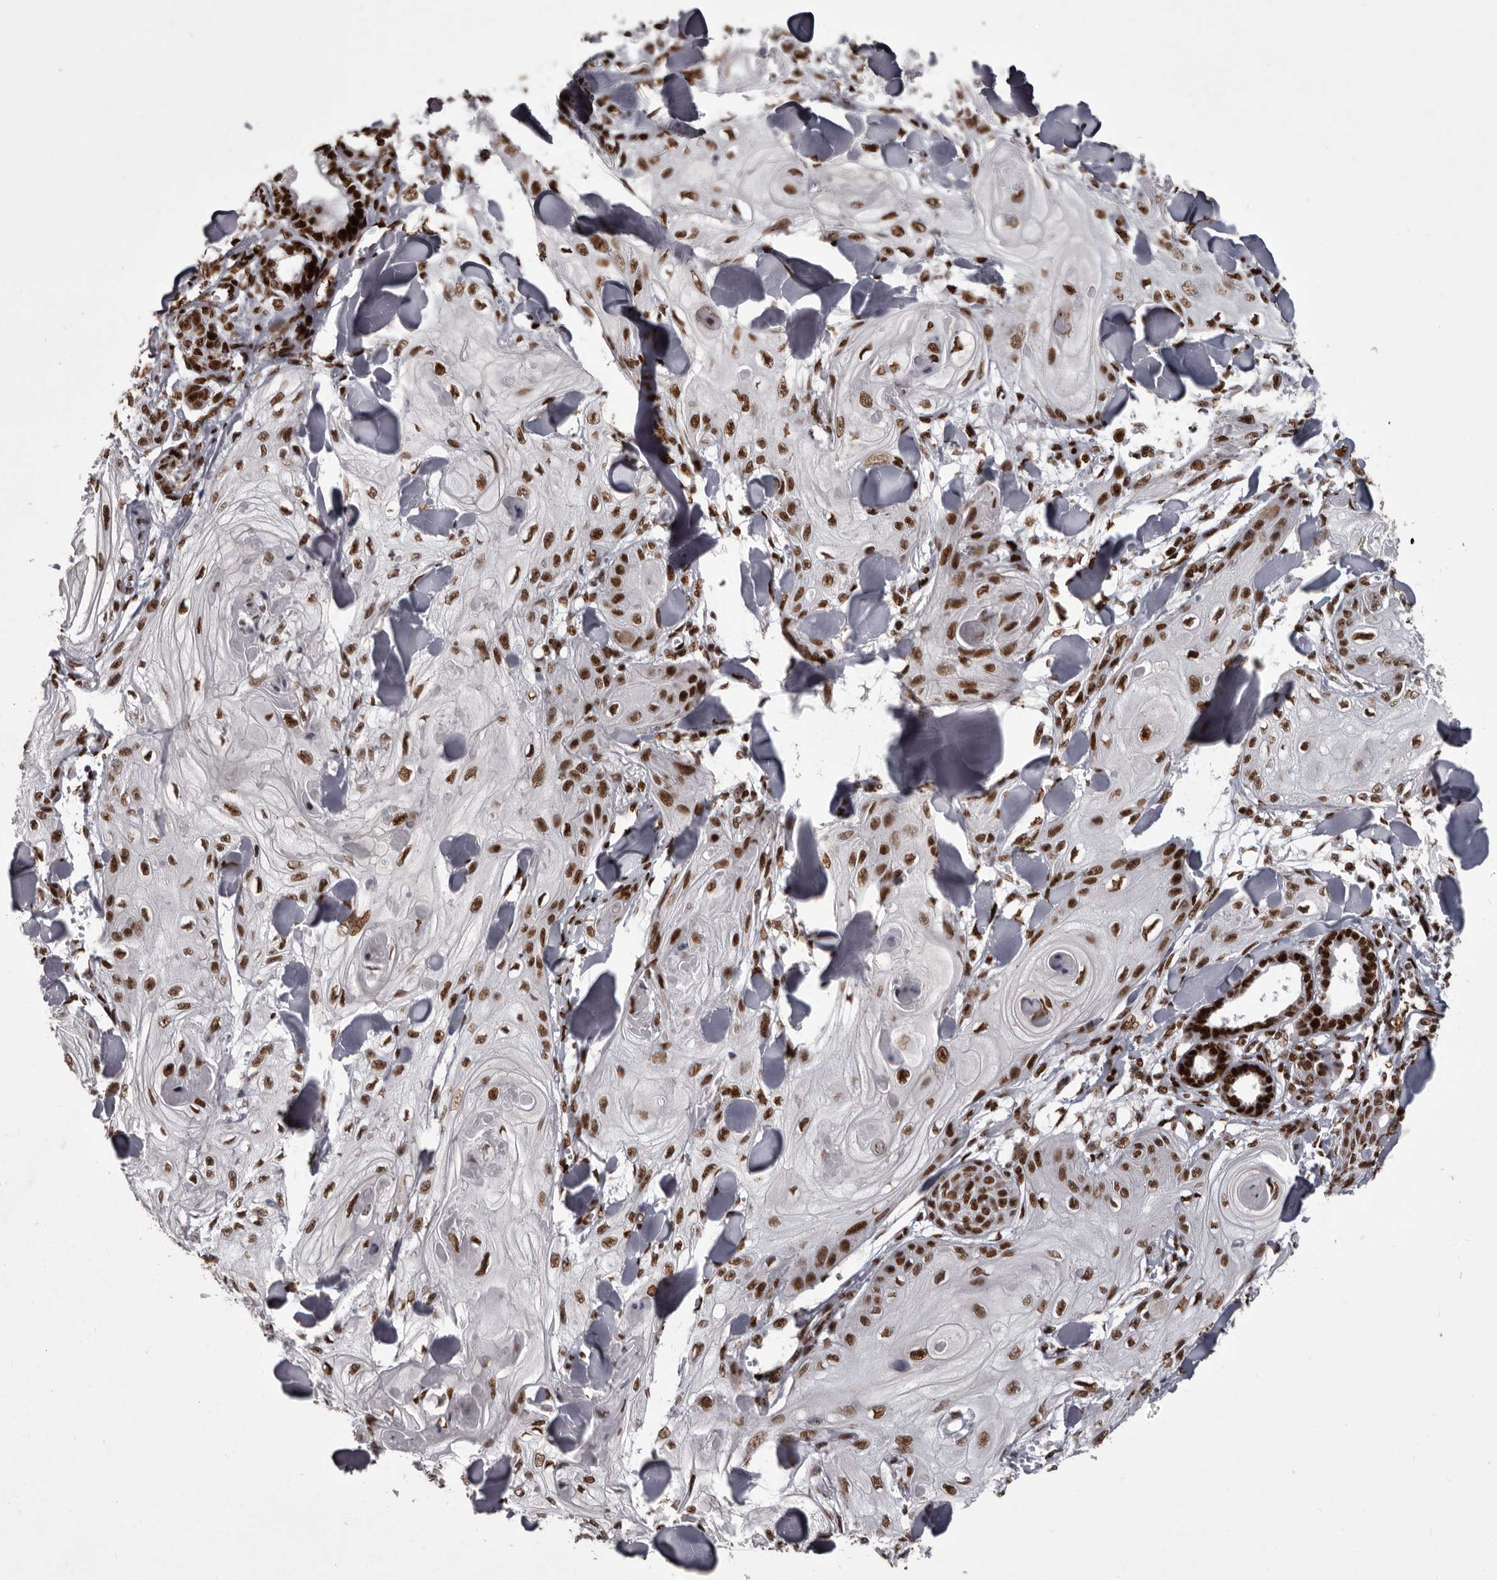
{"staining": {"intensity": "strong", "quantity": ">75%", "location": "nuclear"}, "tissue": "skin cancer", "cell_type": "Tumor cells", "image_type": "cancer", "snomed": [{"axis": "morphology", "description": "Squamous cell carcinoma, NOS"}, {"axis": "topography", "description": "Skin"}], "caption": "A photomicrograph of human skin cancer stained for a protein shows strong nuclear brown staining in tumor cells.", "gene": "NUMA1", "patient": {"sex": "male", "age": 74}}